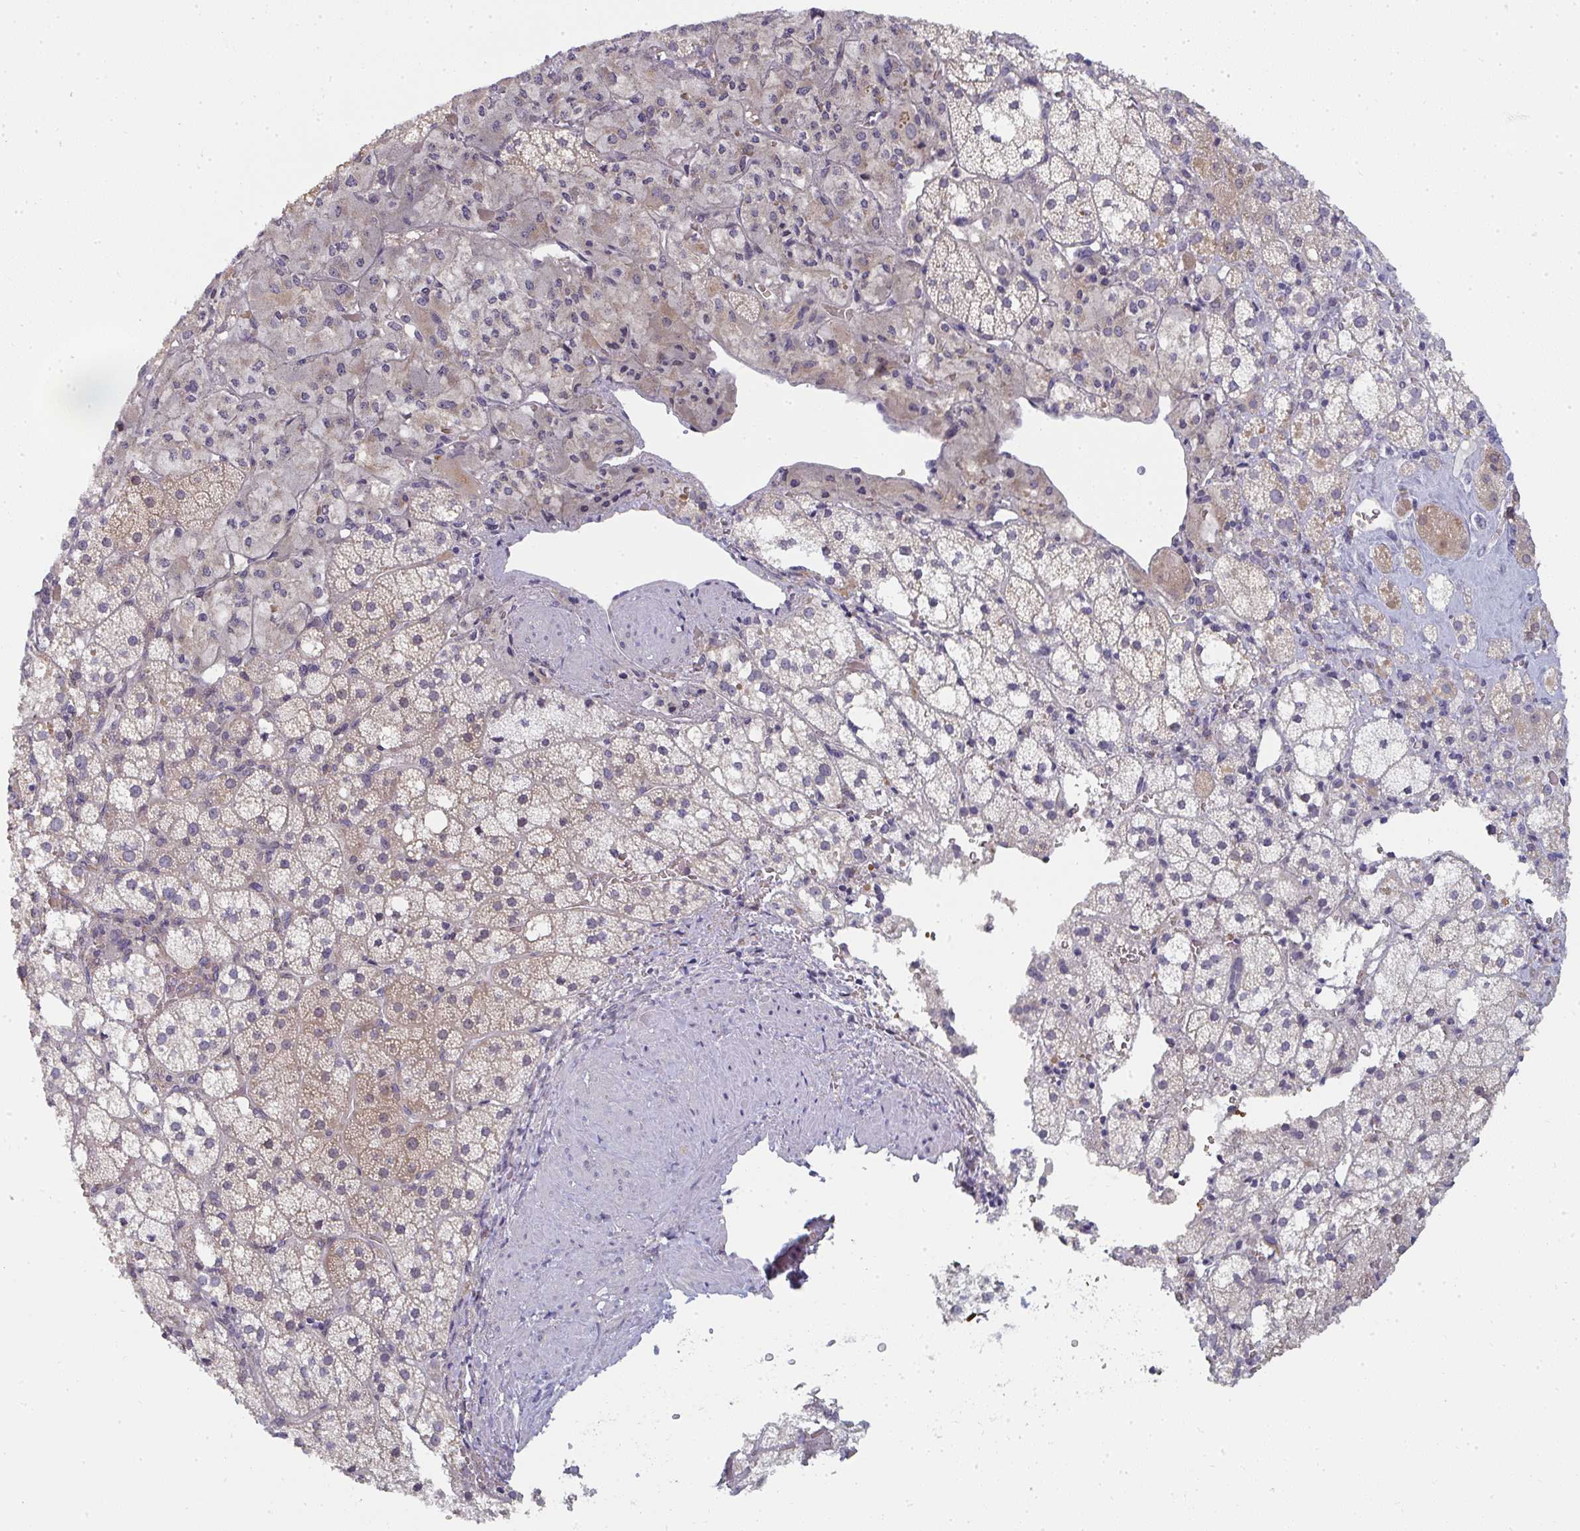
{"staining": {"intensity": "weak", "quantity": "25%-75%", "location": "cytoplasmic/membranous"}, "tissue": "adrenal gland", "cell_type": "Glandular cells", "image_type": "normal", "snomed": [{"axis": "morphology", "description": "Normal tissue, NOS"}, {"axis": "topography", "description": "Adrenal gland"}], "caption": "Brown immunohistochemical staining in normal adrenal gland displays weak cytoplasmic/membranous positivity in approximately 25%-75% of glandular cells. (DAB (3,3'-diaminobenzidine) = brown stain, brightfield microscopy at high magnification).", "gene": "SHB", "patient": {"sex": "male", "age": 53}}